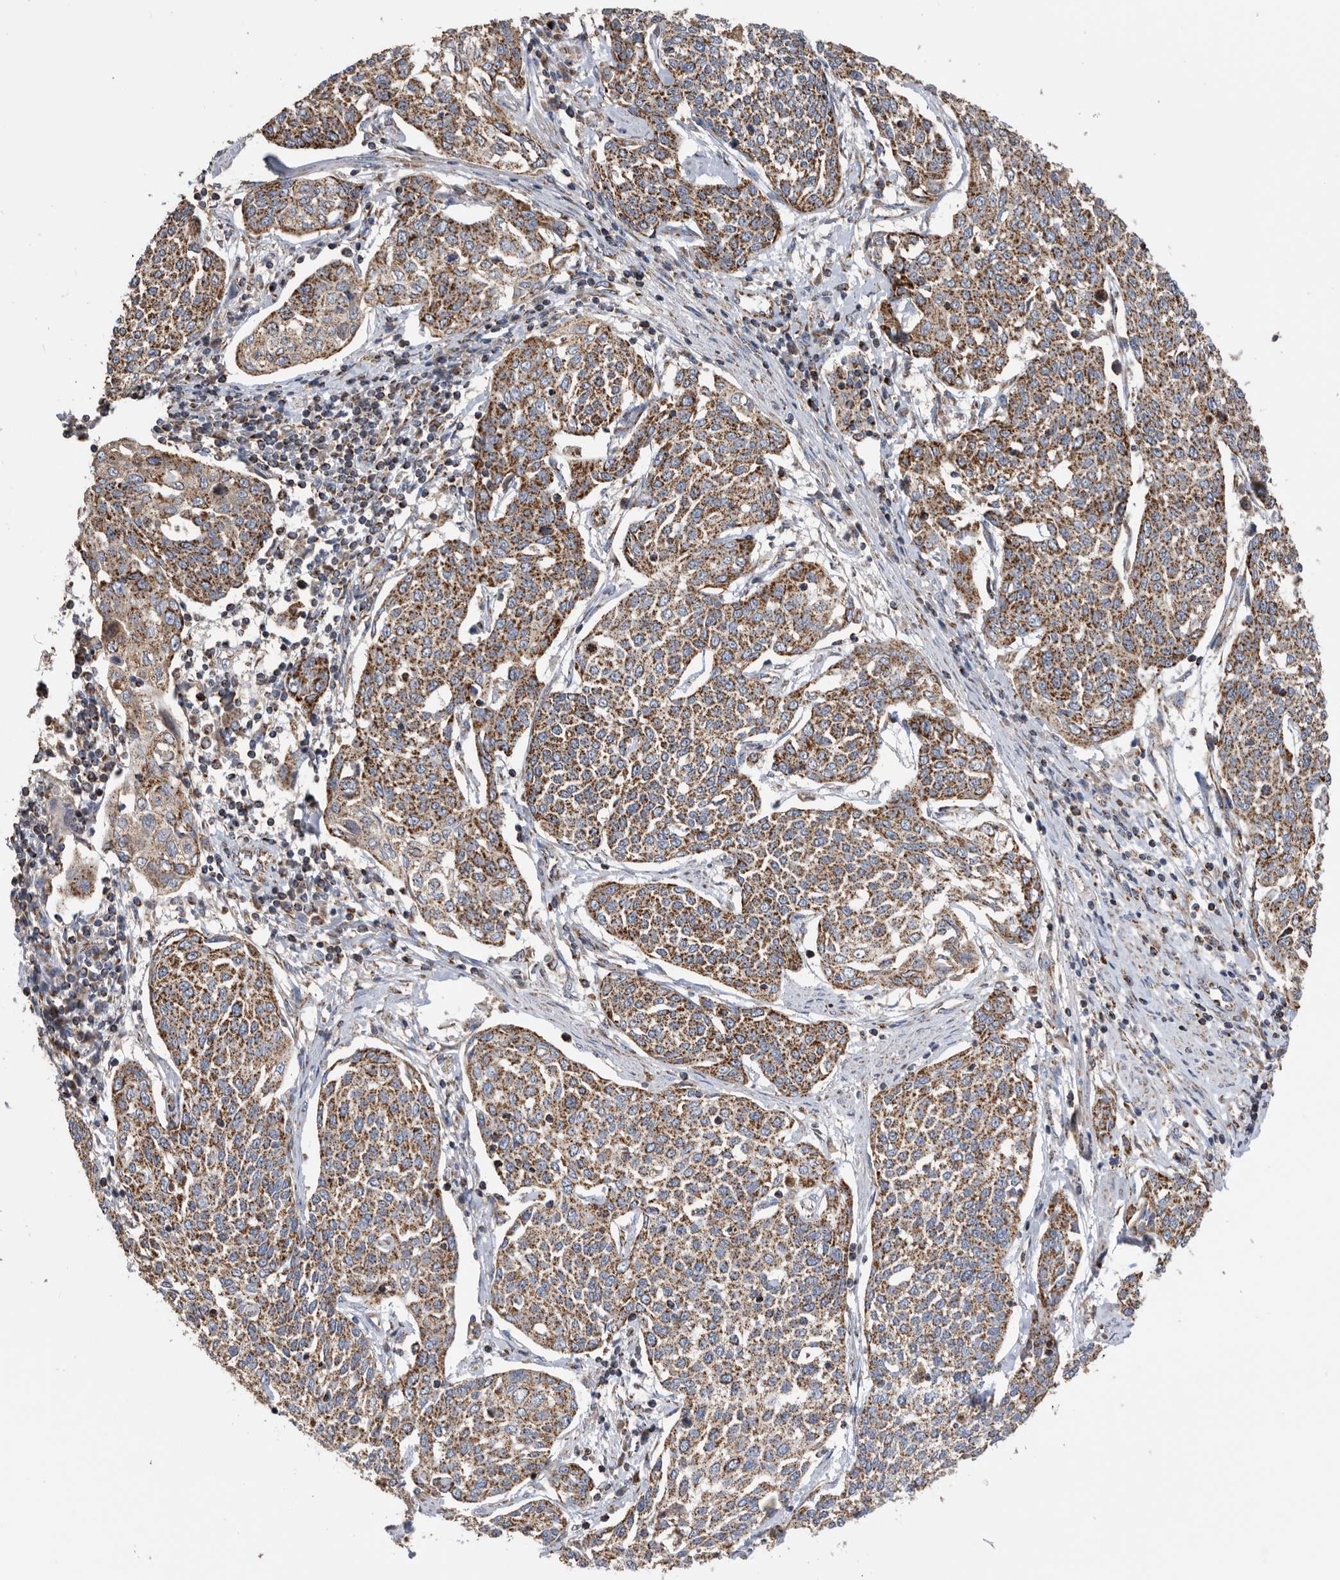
{"staining": {"intensity": "moderate", "quantity": ">75%", "location": "cytoplasmic/membranous"}, "tissue": "cervical cancer", "cell_type": "Tumor cells", "image_type": "cancer", "snomed": [{"axis": "morphology", "description": "Squamous cell carcinoma, NOS"}, {"axis": "topography", "description": "Cervix"}], "caption": "This is an image of IHC staining of cervical cancer (squamous cell carcinoma), which shows moderate positivity in the cytoplasmic/membranous of tumor cells.", "gene": "WFDC1", "patient": {"sex": "female", "age": 34}}